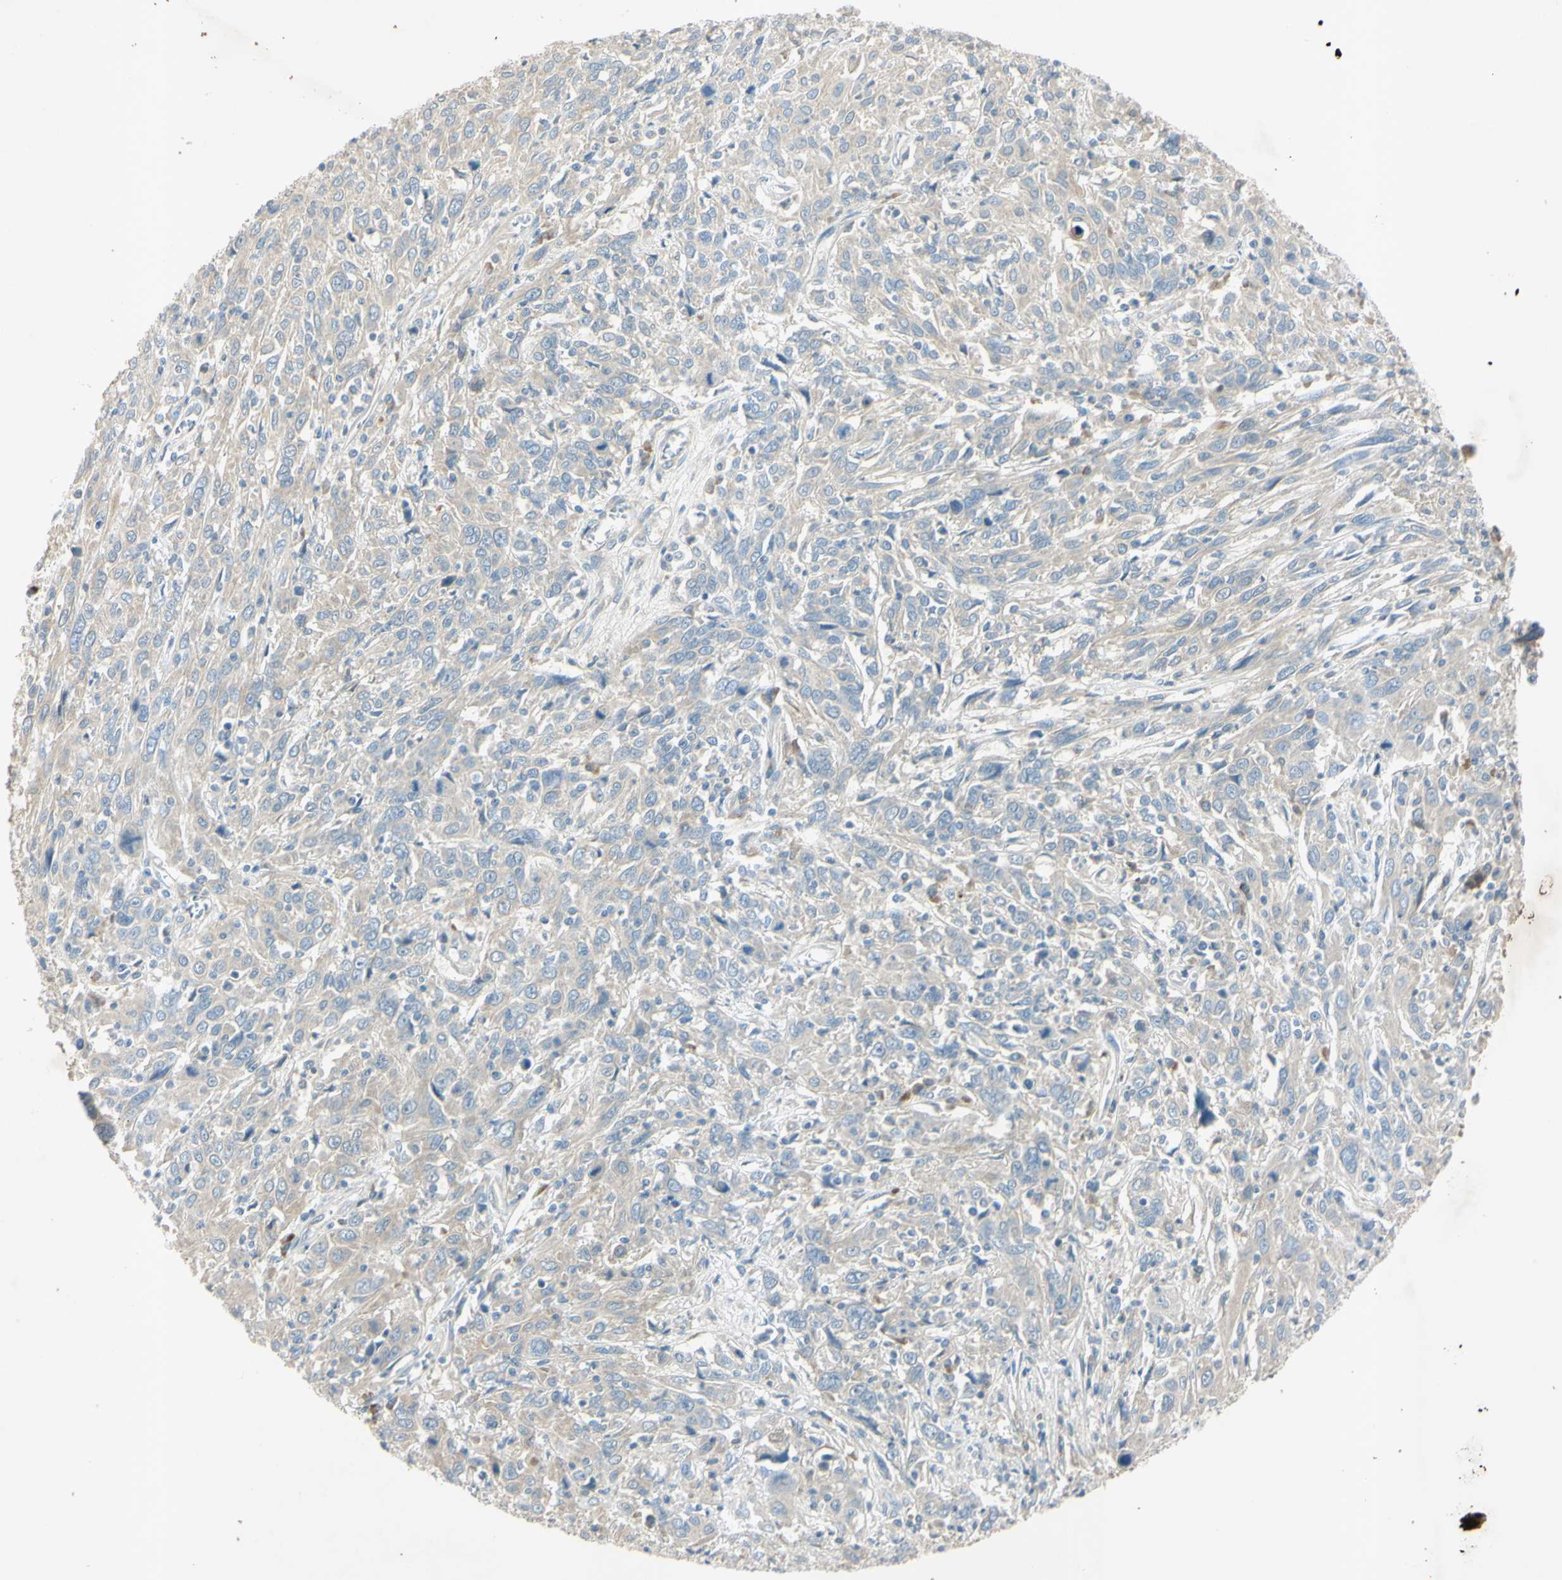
{"staining": {"intensity": "weak", "quantity": "25%-75%", "location": "cytoplasmic/membranous"}, "tissue": "cervical cancer", "cell_type": "Tumor cells", "image_type": "cancer", "snomed": [{"axis": "morphology", "description": "Squamous cell carcinoma, NOS"}, {"axis": "topography", "description": "Cervix"}], "caption": "The image displays immunohistochemical staining of cervical cancer. There is weak cytoplasmic/membranous staining is present in about 25%-75% of tumor cells.", "gene": "AATK", "patient": {"sex": "female", "age": 46}}